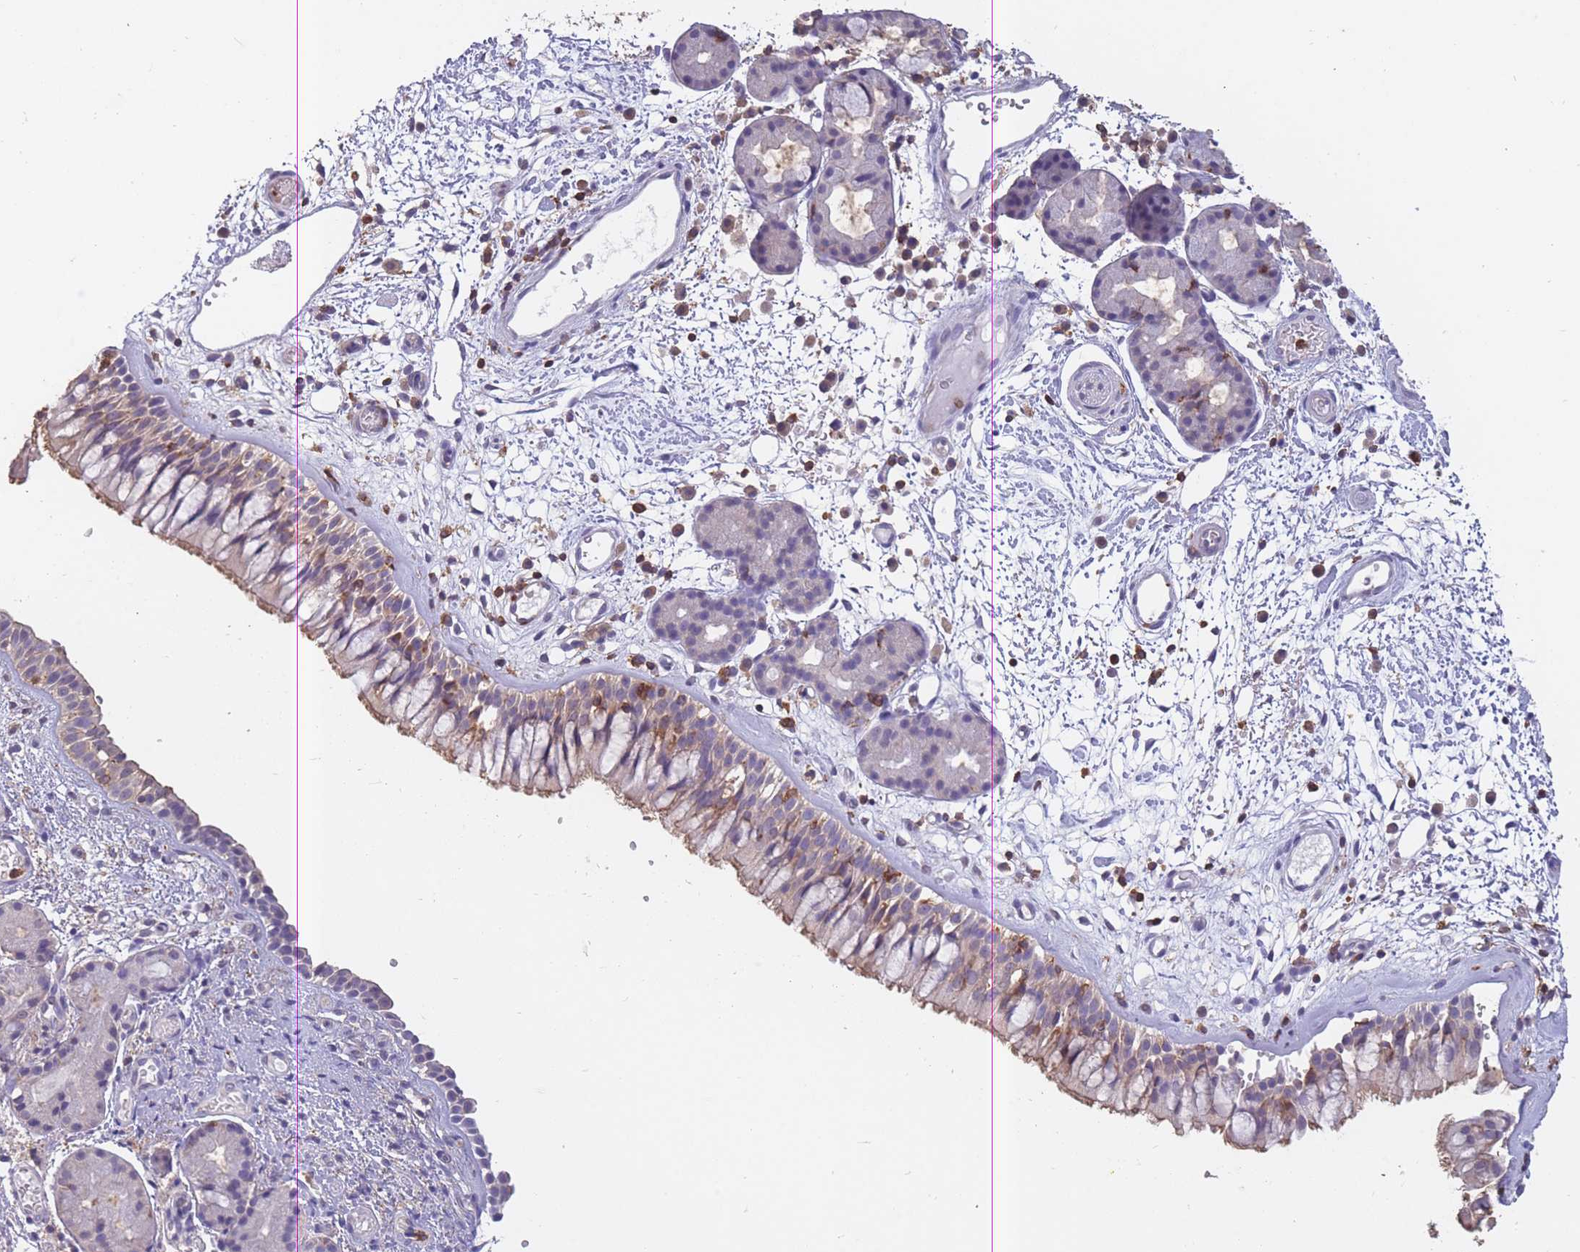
{"staining": {"intensity": "weak", "quantity": "25%-75%", "location": "cytoplasmic/membranous"}, "tissue": "nasopharynx", "cell_type": "Respiratory epithelial cells", "image_type": "normal", "snomed": [{"axis": "morphology", "description": "Normal tissue, NOS"}, {"axis": "topography", "description": "Nasopharynx"}], "caption": "An immunohistochemistry (IHC) photomicrograph of unremarkable tissue is shown. Protein staining in brown shows weak cytoplasmic/membranous positivity in nasopharynx within respiratory epithelial cells. The staining is performed using DAB (3,3'-diaminobenzidine) brown chromogen to label protein expression. The nuclei are counter-stained blue using hematoxylin.", "gene": "GMIP", "patient": {"sex": "male", "age": 65}}